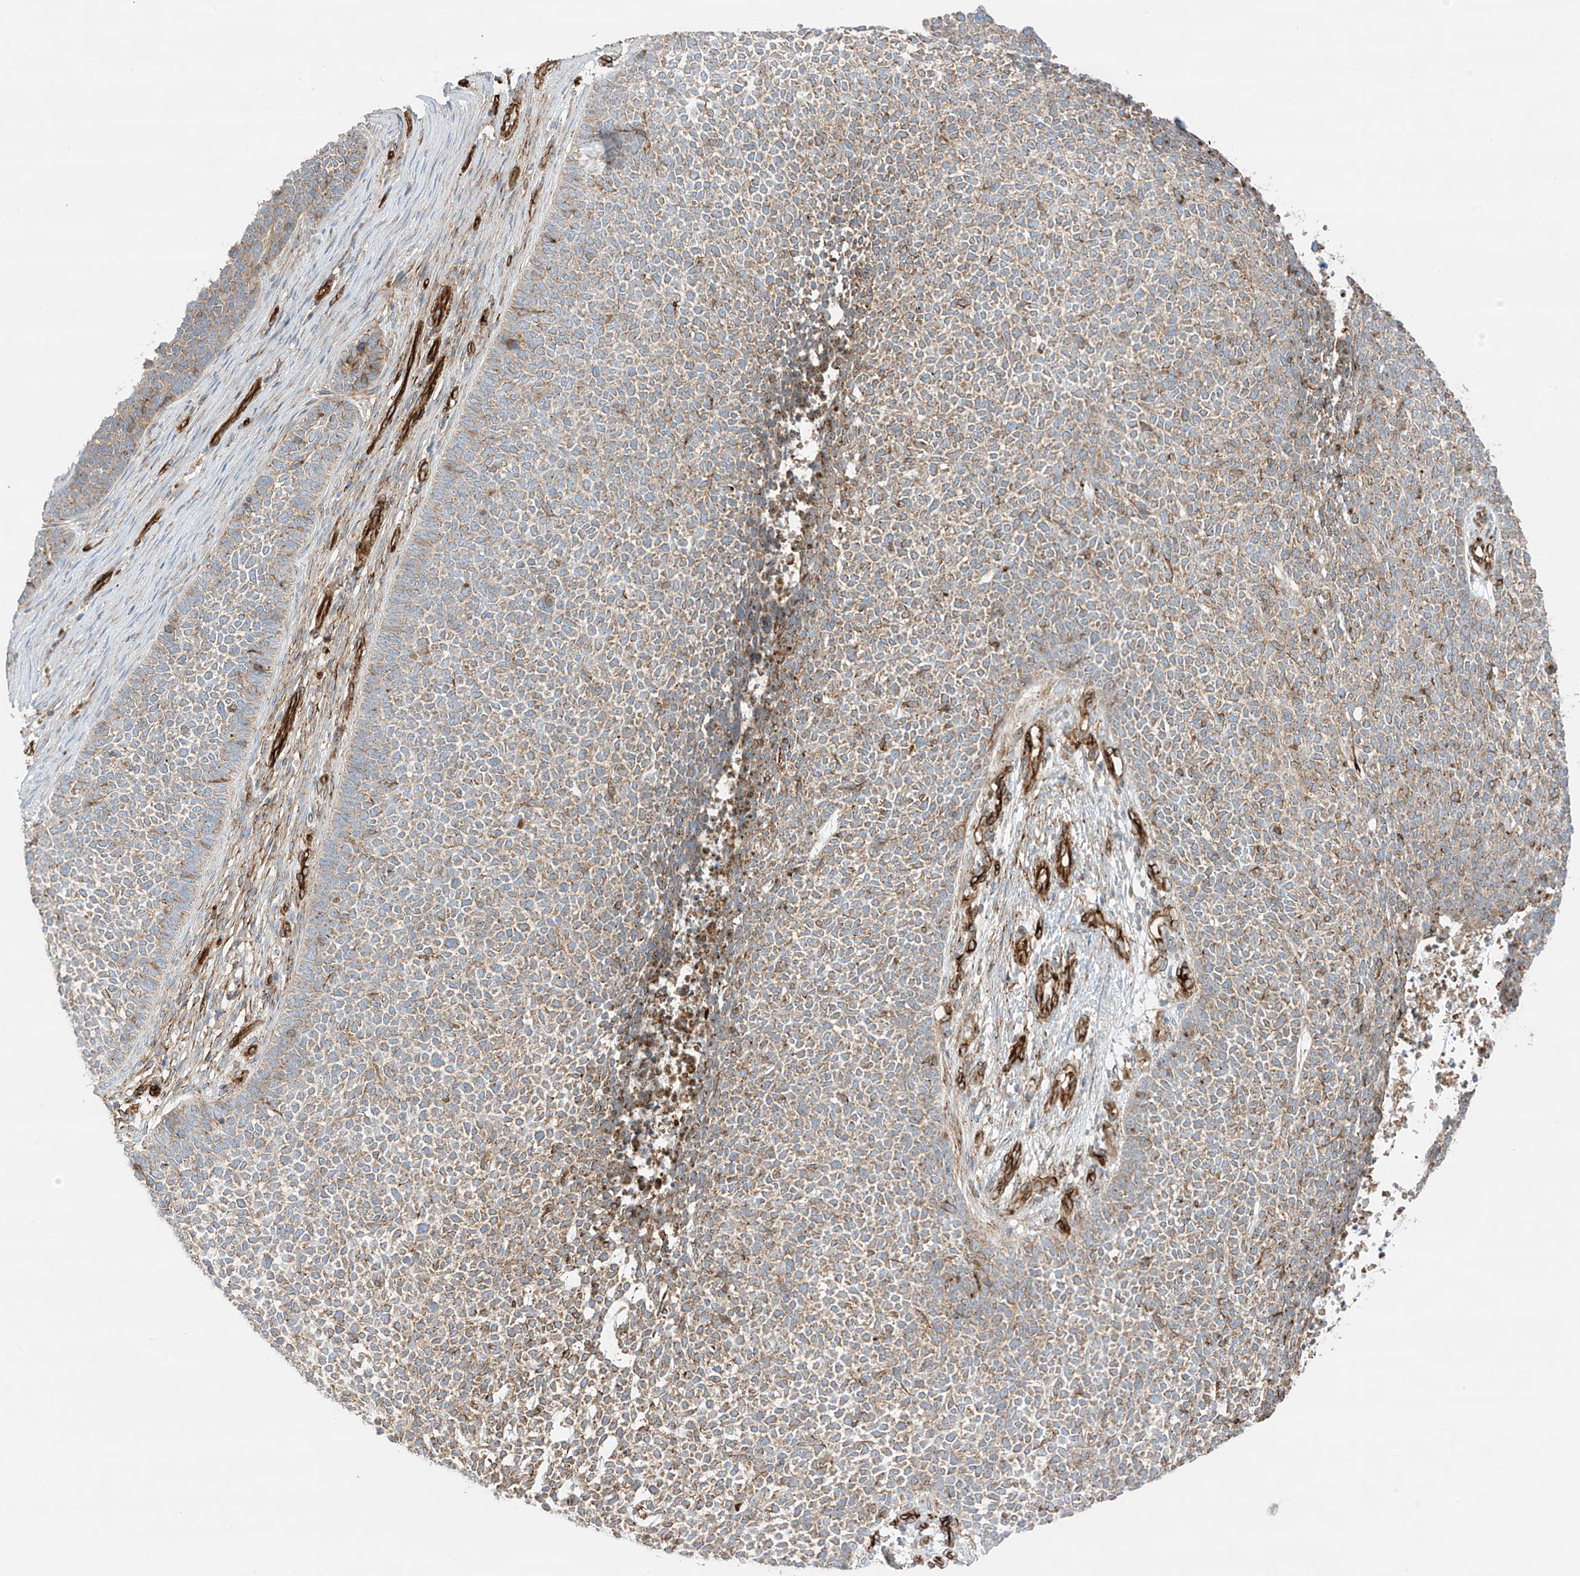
{"staining": {"intensity": "moderate", "quantity": ">75%", "location": "cytoplasmic/membranous"}, "tissue": "skin cancer", "cell_type": "Tumor cells", "image_type": "cancer", "snomed": [{"axis": "morphology", "description": "Basal cell carcinoma"}, {"axis": "topography", "description": "Skin"}], "caption": "Approximately >75% of tumor cells in basal cell carcinoma (skin) reveal moderate cytoplasmic/membranous protein expression as visualized by brown immunohistochemical staining.", "gene": "ABCB7", "patient": {"sex": "female", "age": 84}}